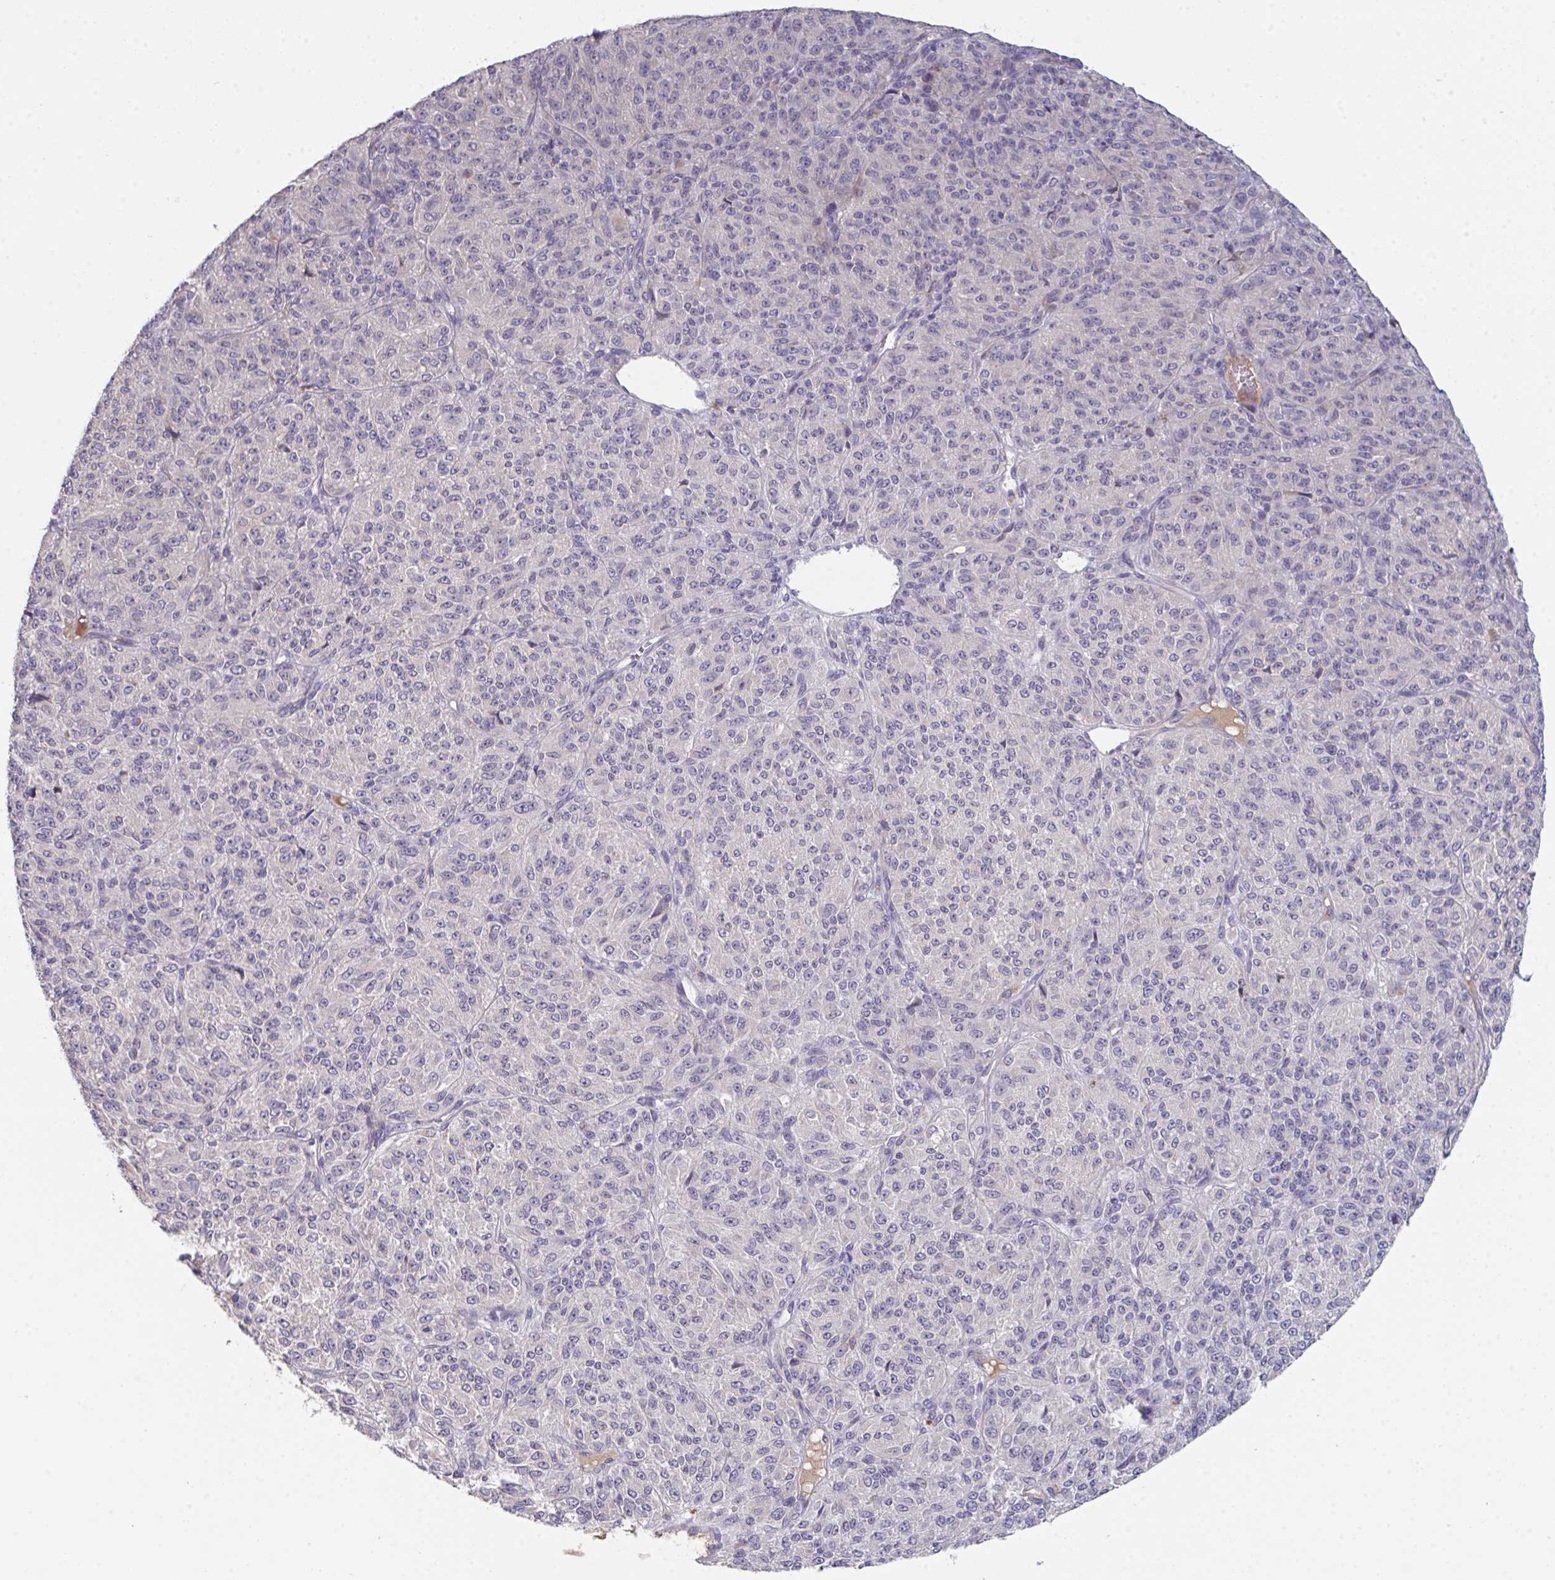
{"staining": {"intensity": "negative", "quantity": "none", "location": "none"}, "tissue": "melanoma", "cell_type": "Tumor cells", "image_type": "cancer", "snomed": [{"axis": "morphology", "description": "Malignant melanoma, Metastatic site"}, {"axis": "topography", "description": "Brain"}], "caption": "Immunohistochemical staining of malignant melanoma (metastatic site) displays no significant staining in tumor cells.", "gene": "HGFAC", "patient": {"sex": "female", "age": 56}}